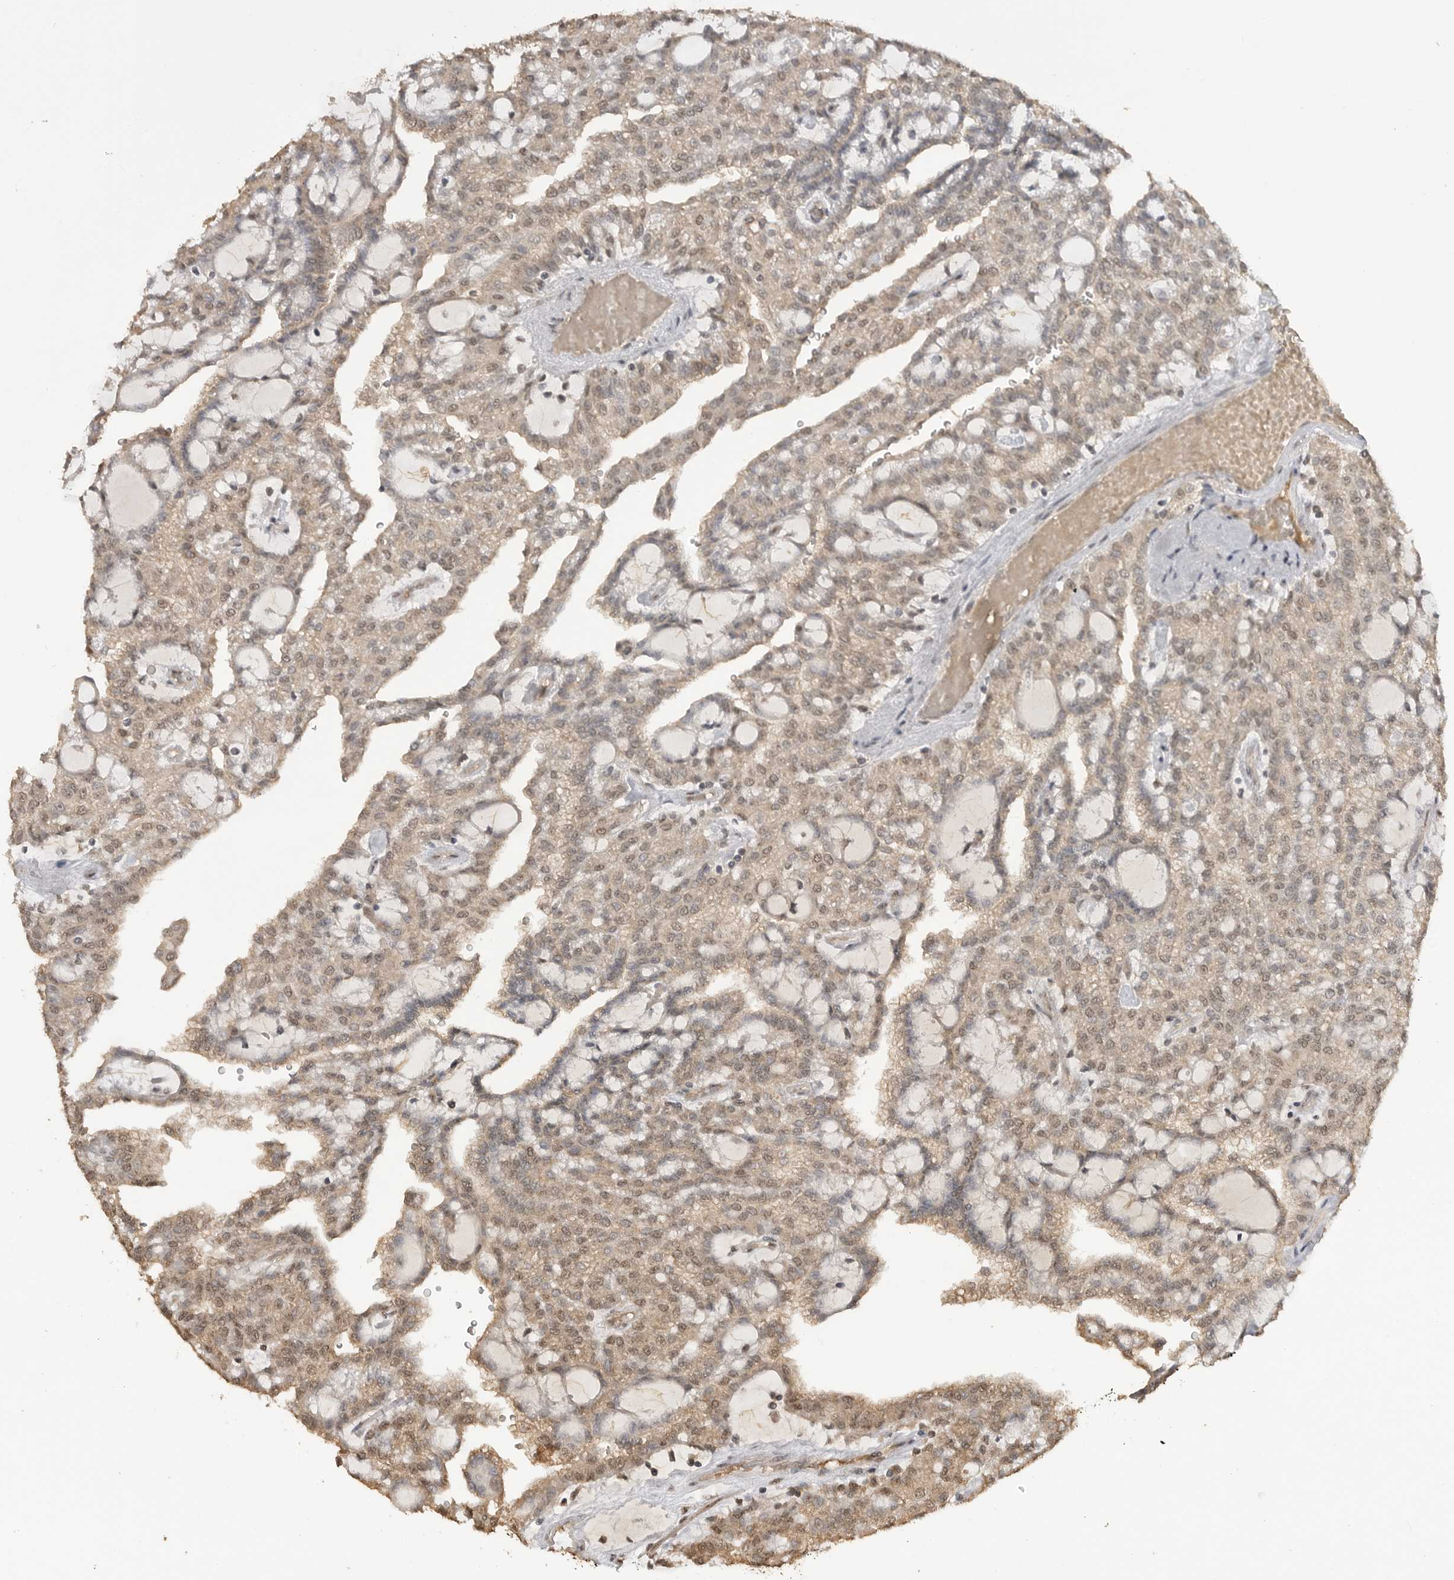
{"staining": {"intensity": "moderate", "quantity": ">75%", "location": "cytoplasmic/membranous,nuclear"}, "tissue": "renal cancer", "cell_type": "Tumor cells", "image_type": "cancer", "snomed": [{"axis": "morphology", "description": "Adenocarcinoma, NOS"}, {"axis": "topography", "description": "Kidney"}], "caption": "IHC (DAB (3,3'-diaminobenzidine)) staining of renal cancer reveals moderate cytoplasmic/membranous and nuclear protein staining in approximately >75% of tumor cells. (Stains: DAB (3,3'-diaminobenzidine) in brown, nuclei in blue, Microscopy: brightfield microscopy at high magnification).", "gene": "ASPSCR1", "patient": {"sex": "male", "age": 63}}